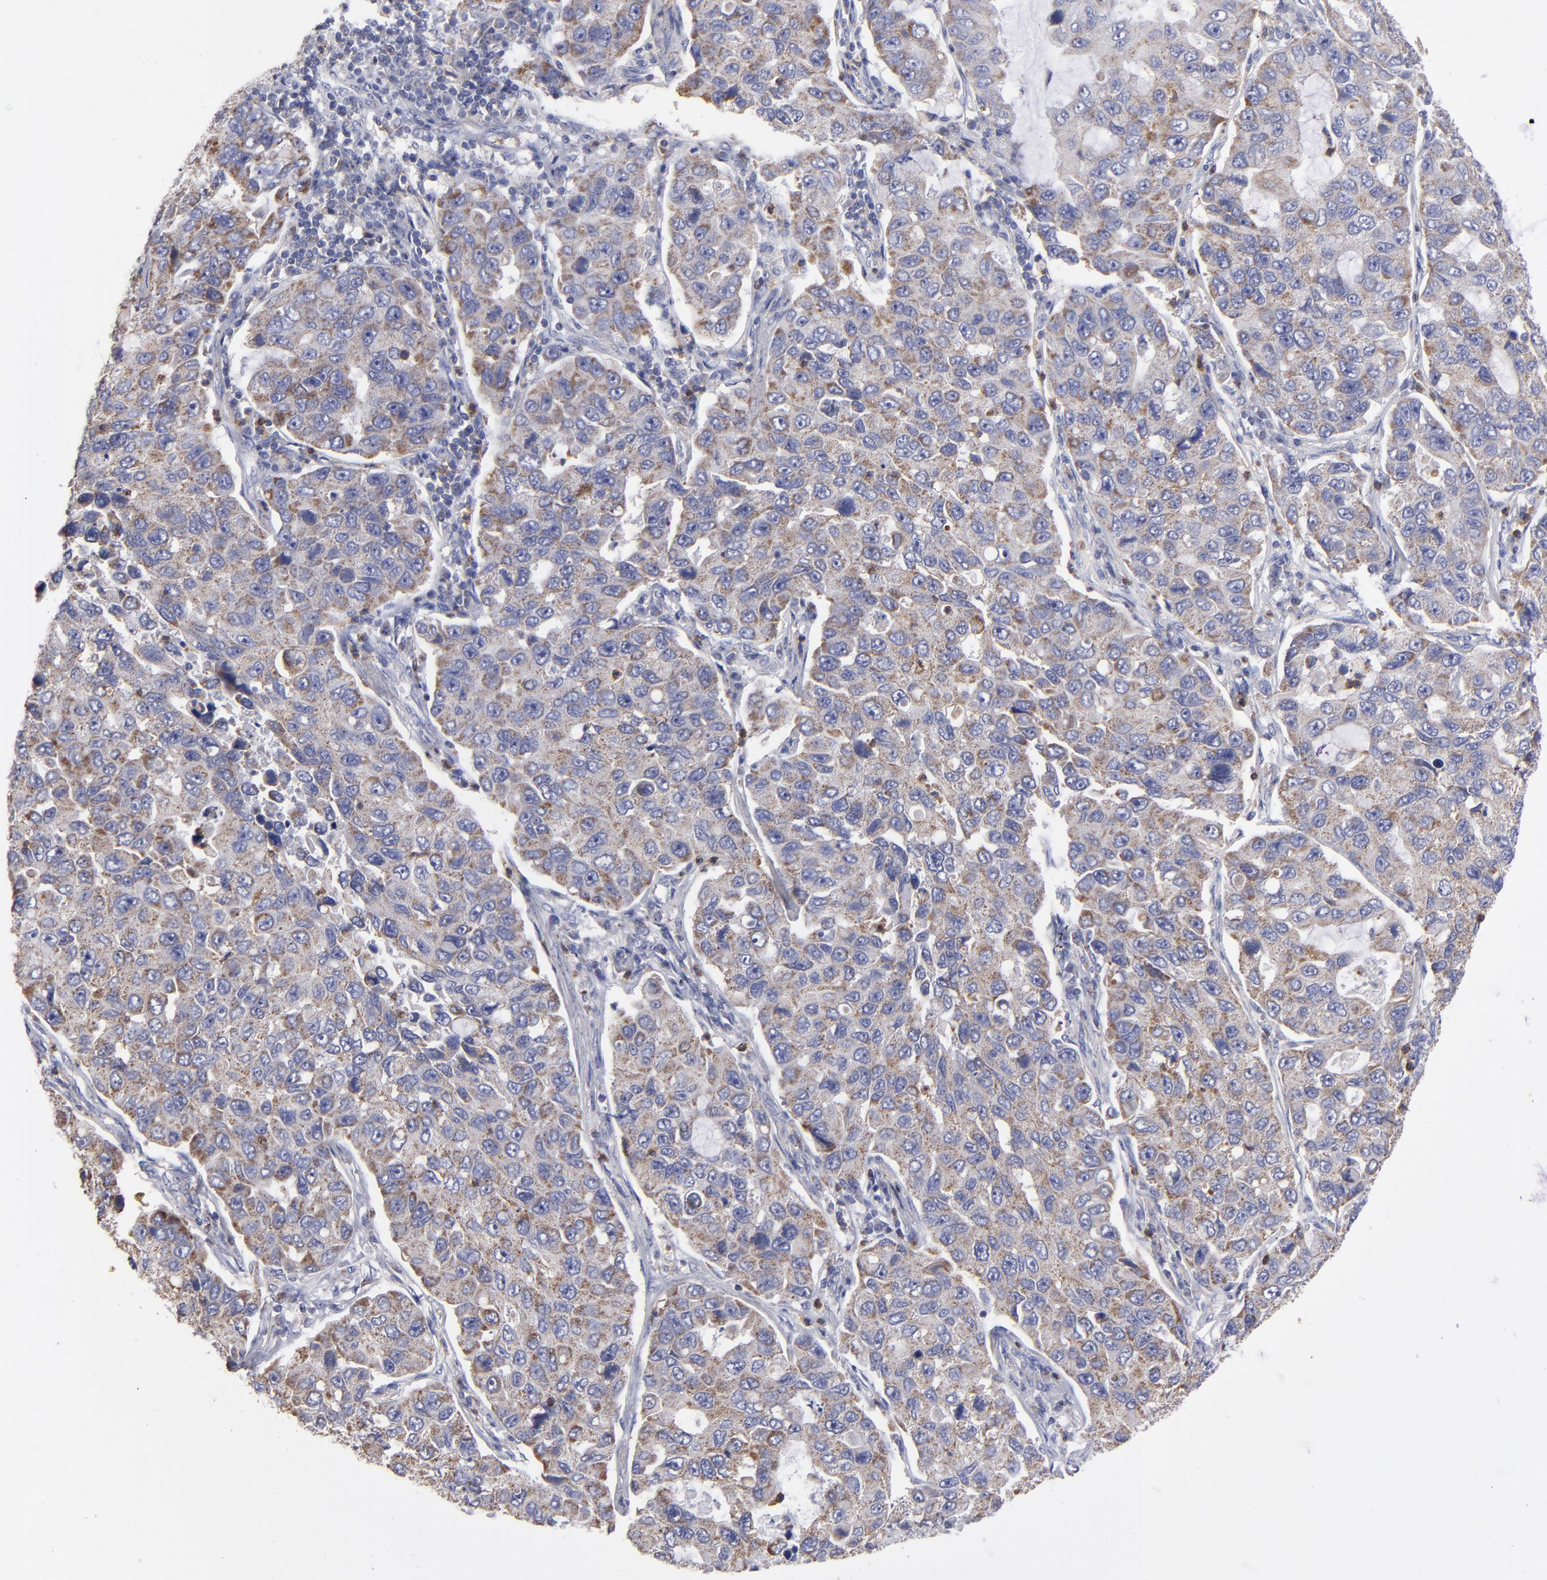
{"staining": {"intensity": "moderate", "quantity": ">75%", "location": "cytoplasmic/membranous"}, "tissue": "lung cancer", "cell_type": "Tumor cells", "image_type": "cancer", "snomed": [{"axis": "morphology", "description": "Adenocarcinoma, NOS"}, {"axis": "topography", "description": "Lung"}], "caption": "IHC (DAB (3,3'-diaminobenzidine)) staining of adenocarcinoma (lung) exhibits moderate cytoplasmic/membranous protein positivity in about >75% of tumor cells.", "gene": "FGR", "patient": {"sex": "male", "age": 64}}